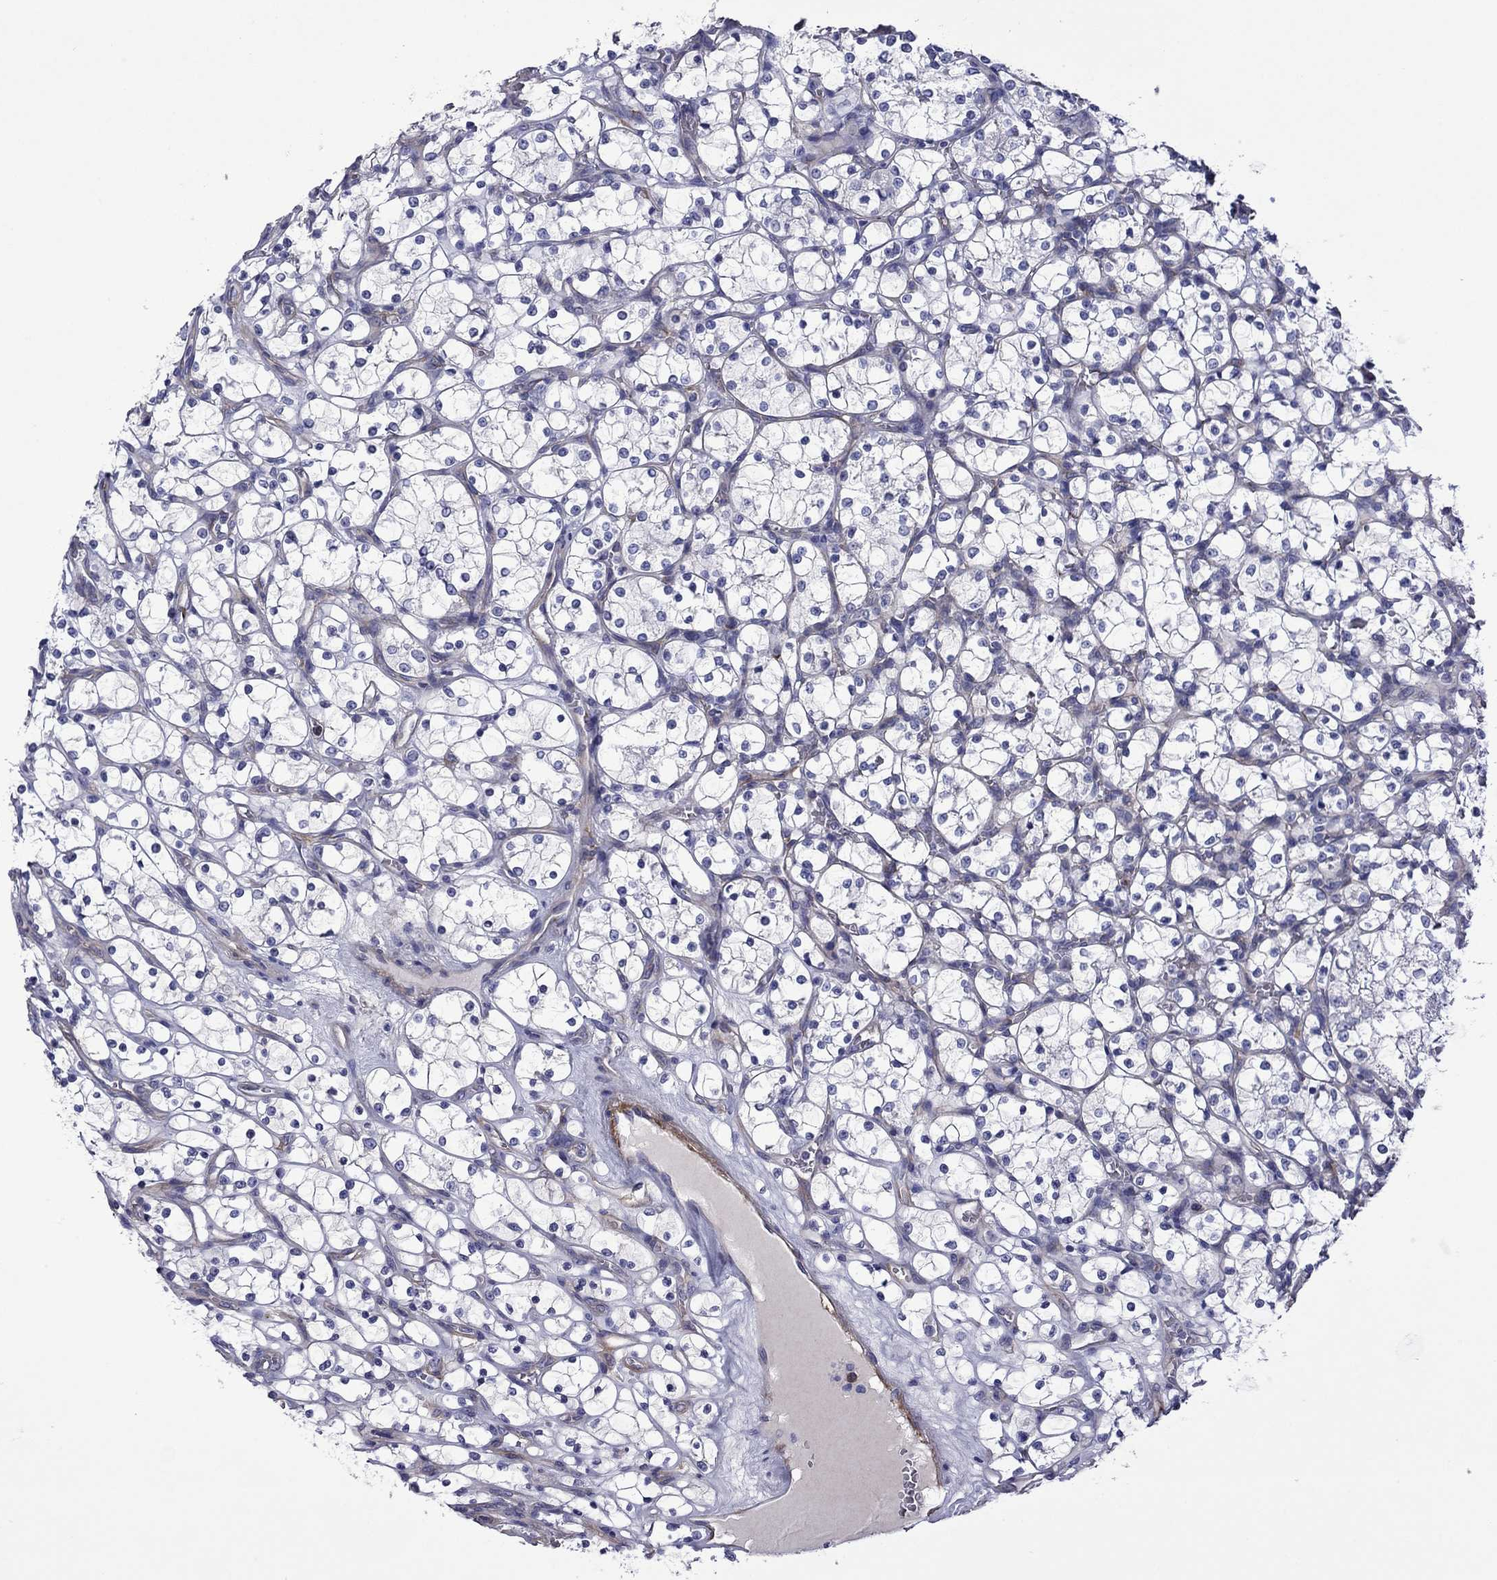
{"staining": {"intensity": "negative", "quantity": "none", "location": "none"}, "tissue": "renal cancer", "cell_type": "Tumor cells", "image_type": "cancer", "snomed": [{"axis": "morphology", "description": "Adenocarcinoma, NOS"}, {"axis": "topography", "description": "Kidney"}], "caption": "This is an immunohistochemistry (IHC) micrograph of adenocarcinoma (renal). There is no positivity in tumor cells.", "gene": "HSPG2", "patient": {"sex": "female", "age": 69}}